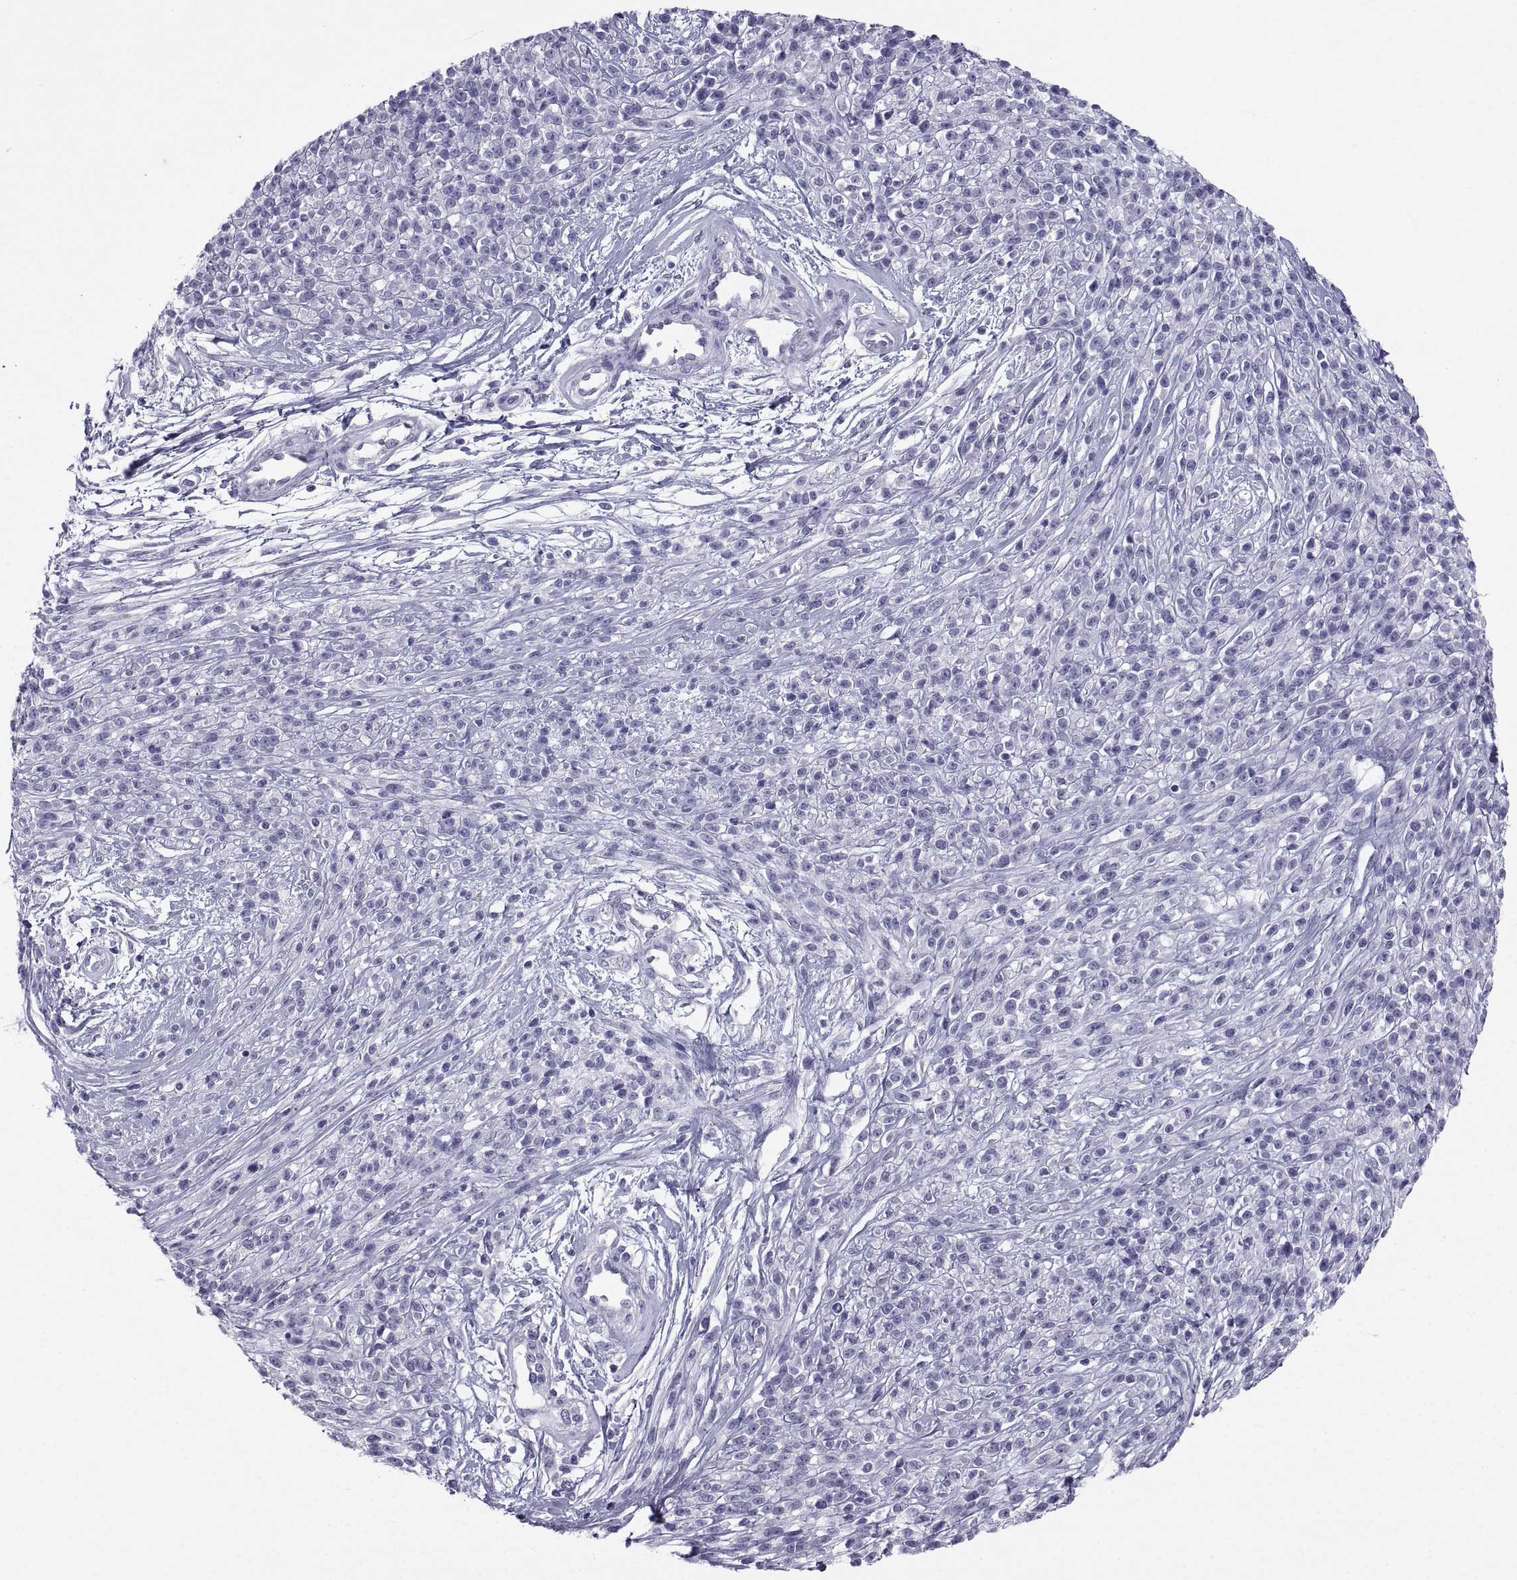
{"staining": {"intensity": "negative", "quantity": "none", "location": "none"}, "tissue": "melanoma", "cell_type": "Tumor cells", "image_type": "cancer", "snomed": [{"axis": "morphology", "description": "Malignant melanoma, NOS"}, {"axis": "topography", "description": "Skin"}, {"axis": "topography", "description": "Skin of trunk"}], "caption": "Tumor cells show no significant positivity in malignant melanoma.", "gene": "PCSK1N", "patient": {"sex": "male", "age": 74}}